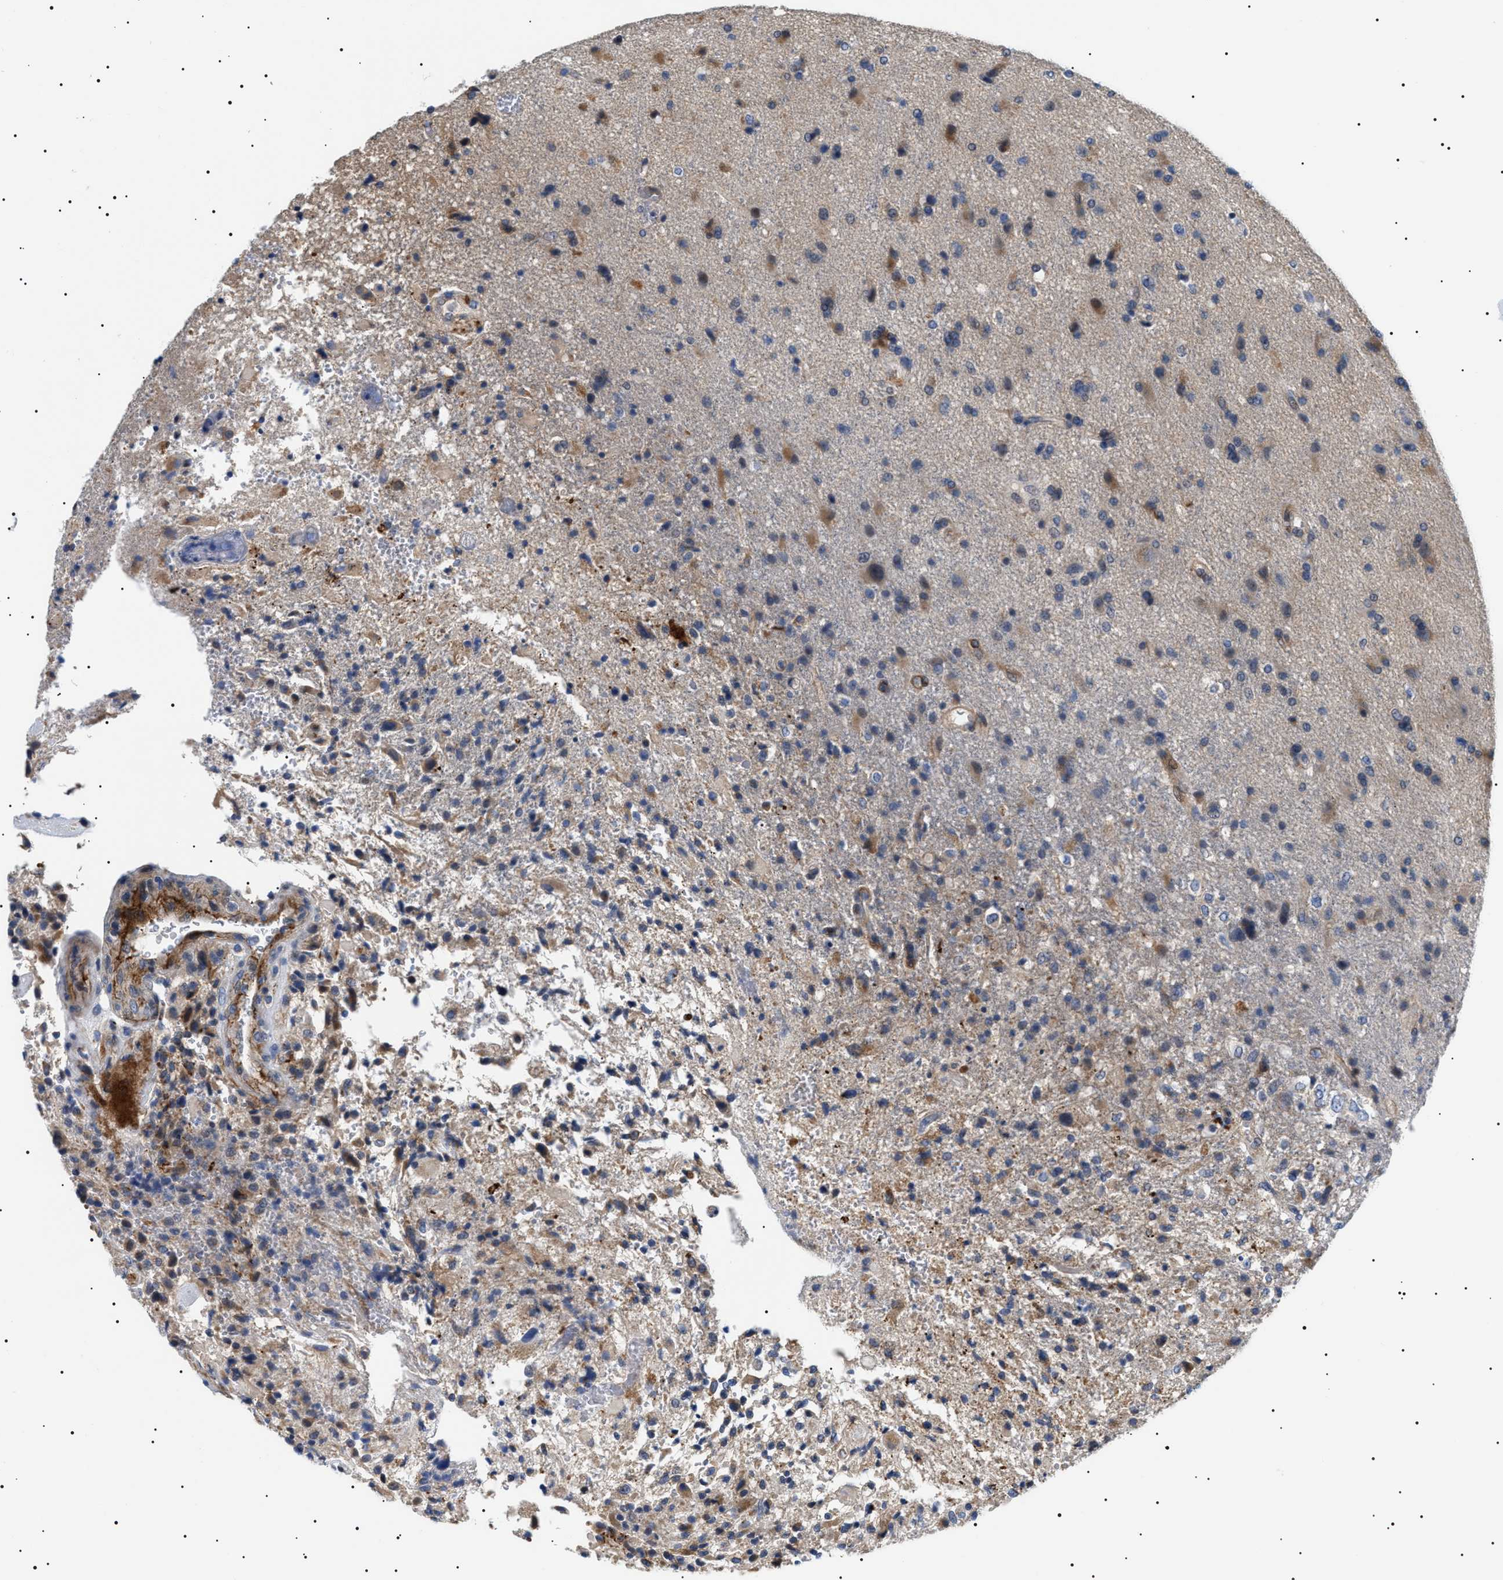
{"staining": {"intensity": "moderate", "quantity": "<25%", "location": "cytoplasmic/membranous"}, "tissue": "glioma", "cell_type": "Tumor cells", "image_type": "cancer", "snomed": [{"axis": "morphology", "description": "Glioma, malignant, High grade"}, {"axis": "topography", "description": "Brain"}], "caption": "Protein staining of glioma tissue displays moderate cytoplasmic/membranous positivity in approximately <25% of tumor cells.", "gene": "TMEM222", "patient": {"sex": "male", "age": 72}}